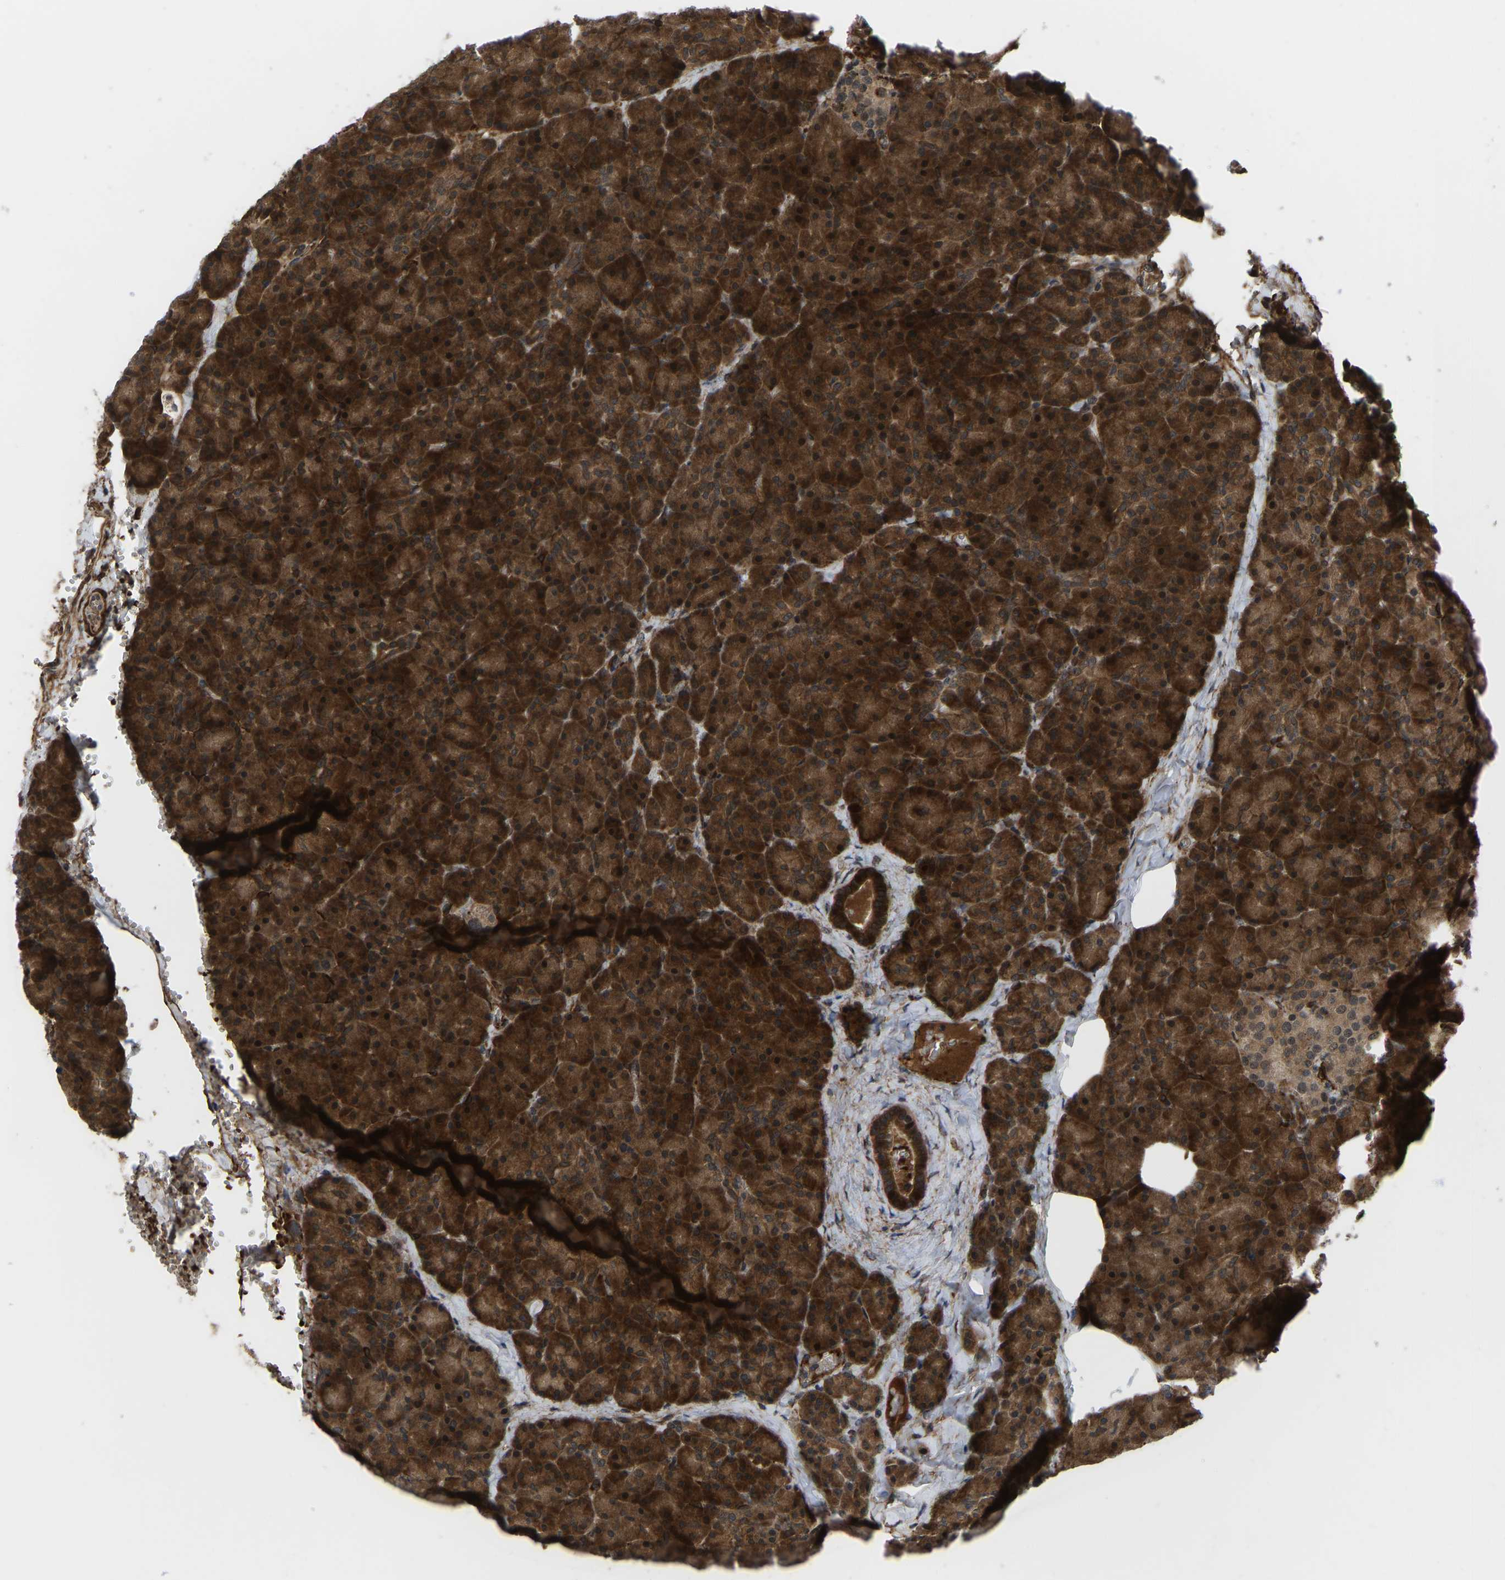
{"staining": {"intensity": "strong", "quantity": ">75%", "location": "cytoplasmic/membranous,nuclear"}, "tissue": "pancreas", "cell_type": "Exocrine glandular cells", "image_type": "normal", "snomed": [{"axis": "morphology", "description": "Normal tissue, NOS"}, {"axis": "morphology", "description": "Carcinoid, malignant, NOS"}, {"axis": "topography", "description": "Pancreas"}], "caption": "A micrograph of pancreas stained for a protein displays strong cytoplasmic/membranous,nuclear brown staining in exocrine glandular cells. The staining was performed using DAB (3,3'-diaminobenzidine) to visualize the protein expression in brown, while the nuclei were stained in blue with hematoxylin (Magnification: 20x).", "gene": "CYP7B1", "patient": {"sex": "female", "age": 35}}